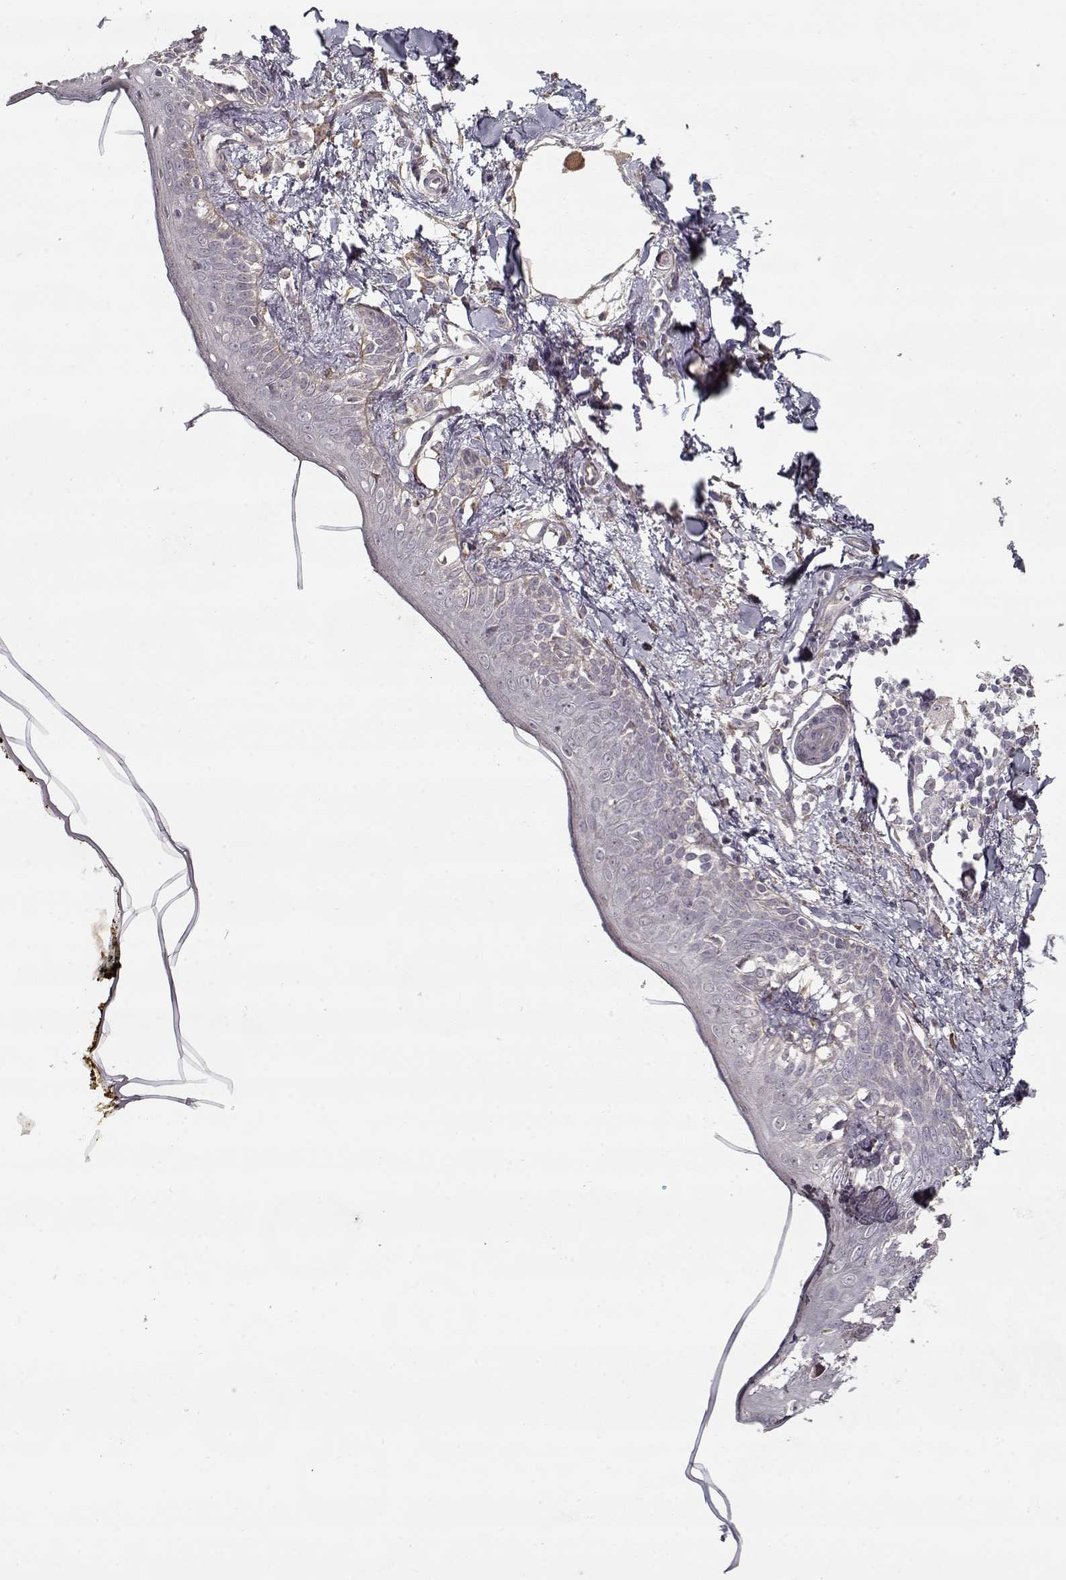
{"staining": {"intensity": "negative", "quantity": "none", "location": "none"}, "tissue": "skin", "cell_type": "Fibroblasts", "image_type": "normal", "snomed": [{"axis": "morphology", "description": "Normal tissue, NOS"}, {"axis": "topography", "description": "Skin"}], "caption": "Fibroblasts are negative for protein expression in benign human skin. The staining is performed using DAB brown chromogen with nuclei counter-stained in using hematoxylin.", "gene": "LAMA2", "patient": {"sex": "male", "age": 76}}